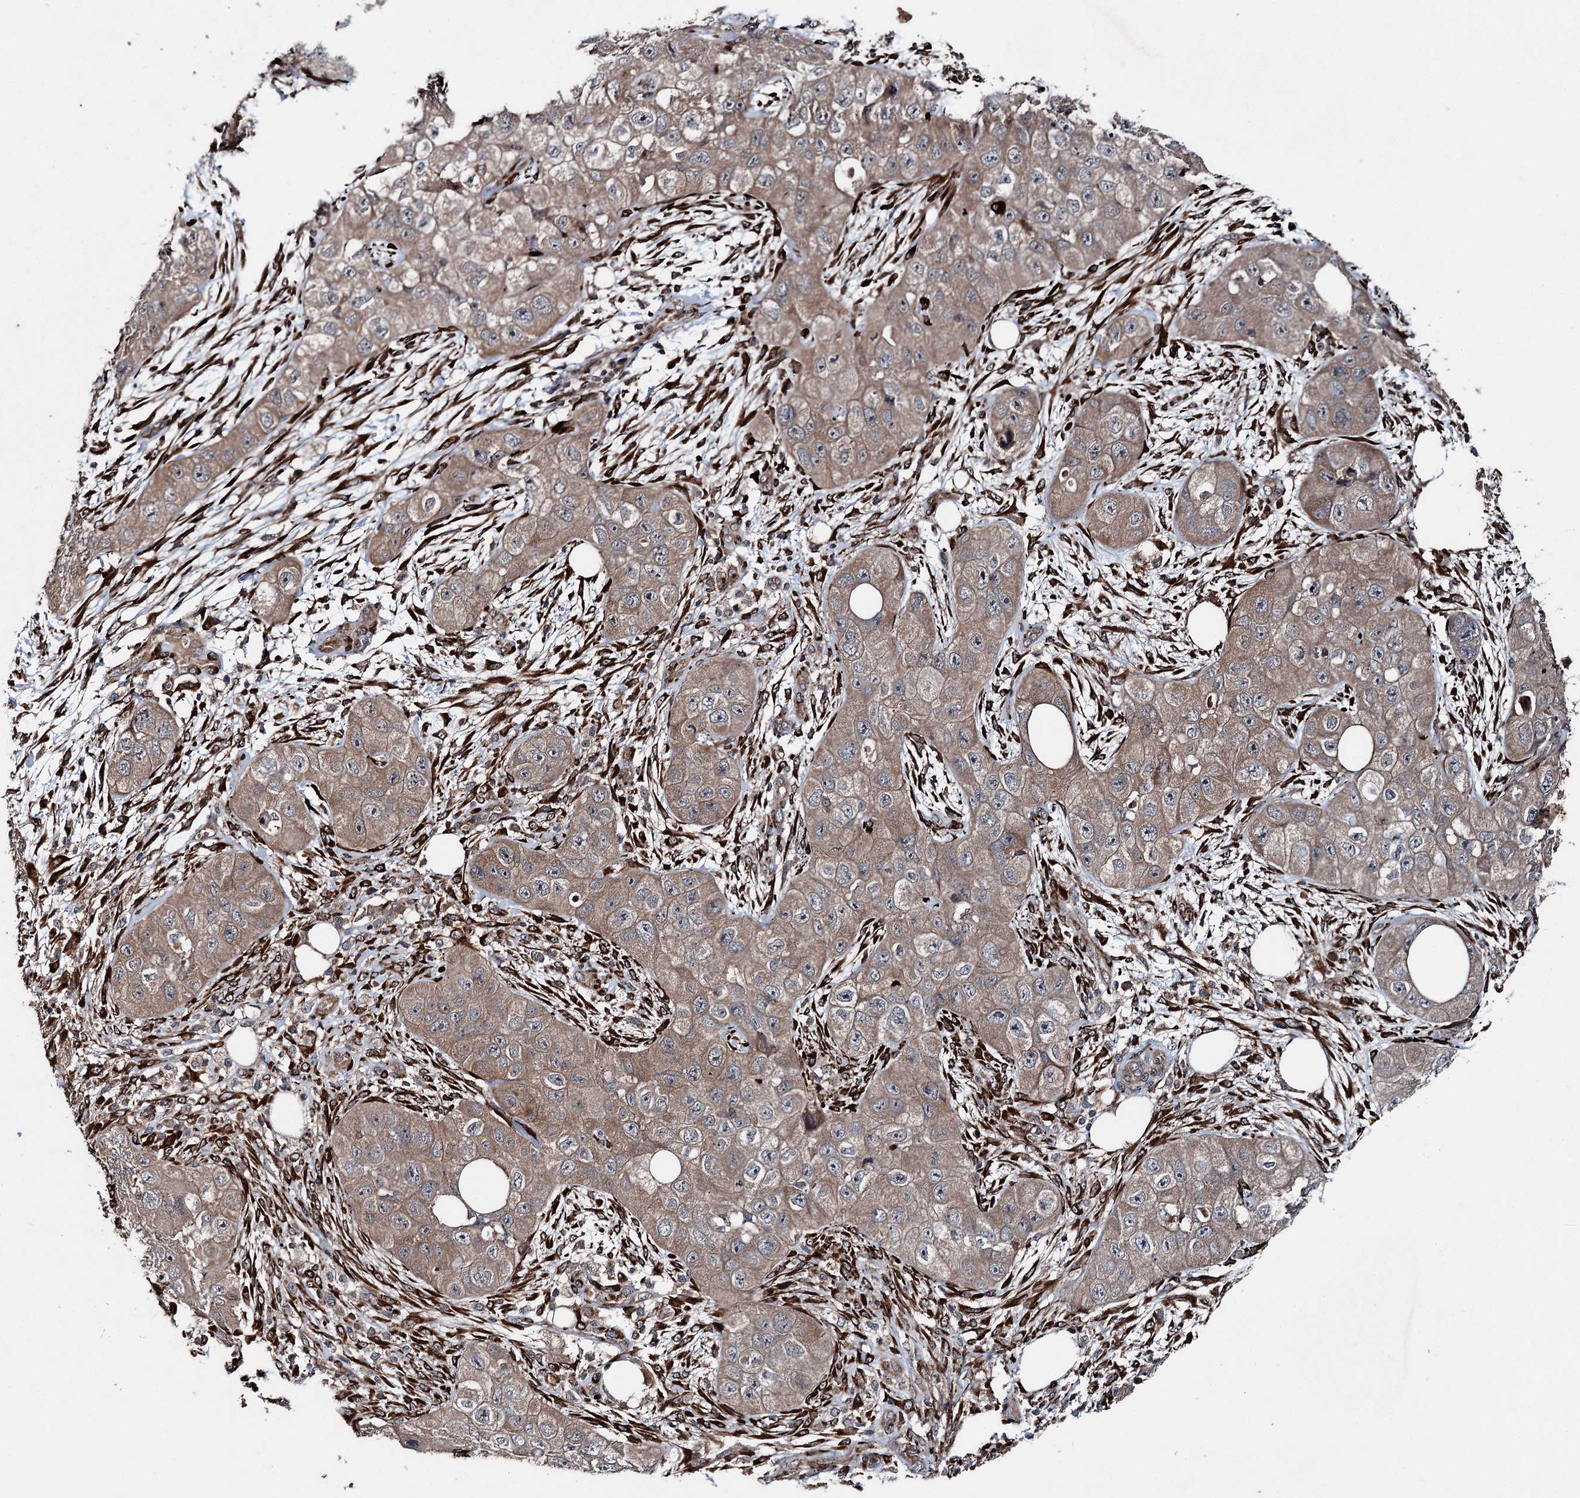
{"staining": {"intensity": "weak", "quantity": ">75%", "location": "cytoplasmic/membranous"}, "tissue": "skin cancer", "cell_type": "Tumor cells", "image_type": "cancer", "snomed": [{"axis": "morphology", "description": "Squamous cell carcinoma, NOS"}, {"axis": "topography", "description": "Skin"}, {"axis": "topography", "description": "Subcutis"}], "caption": "Immunohistochemistry (IHC) histopathology image of squamous cell carcinoma (skin) stained for a protein (brown), which demonstrates low levels of weak cytoplasmic/membranous expression in approximately >75% of tumor cells.", "gene": "DDIAS", "patient": {"sex": "male", "age": 73}}